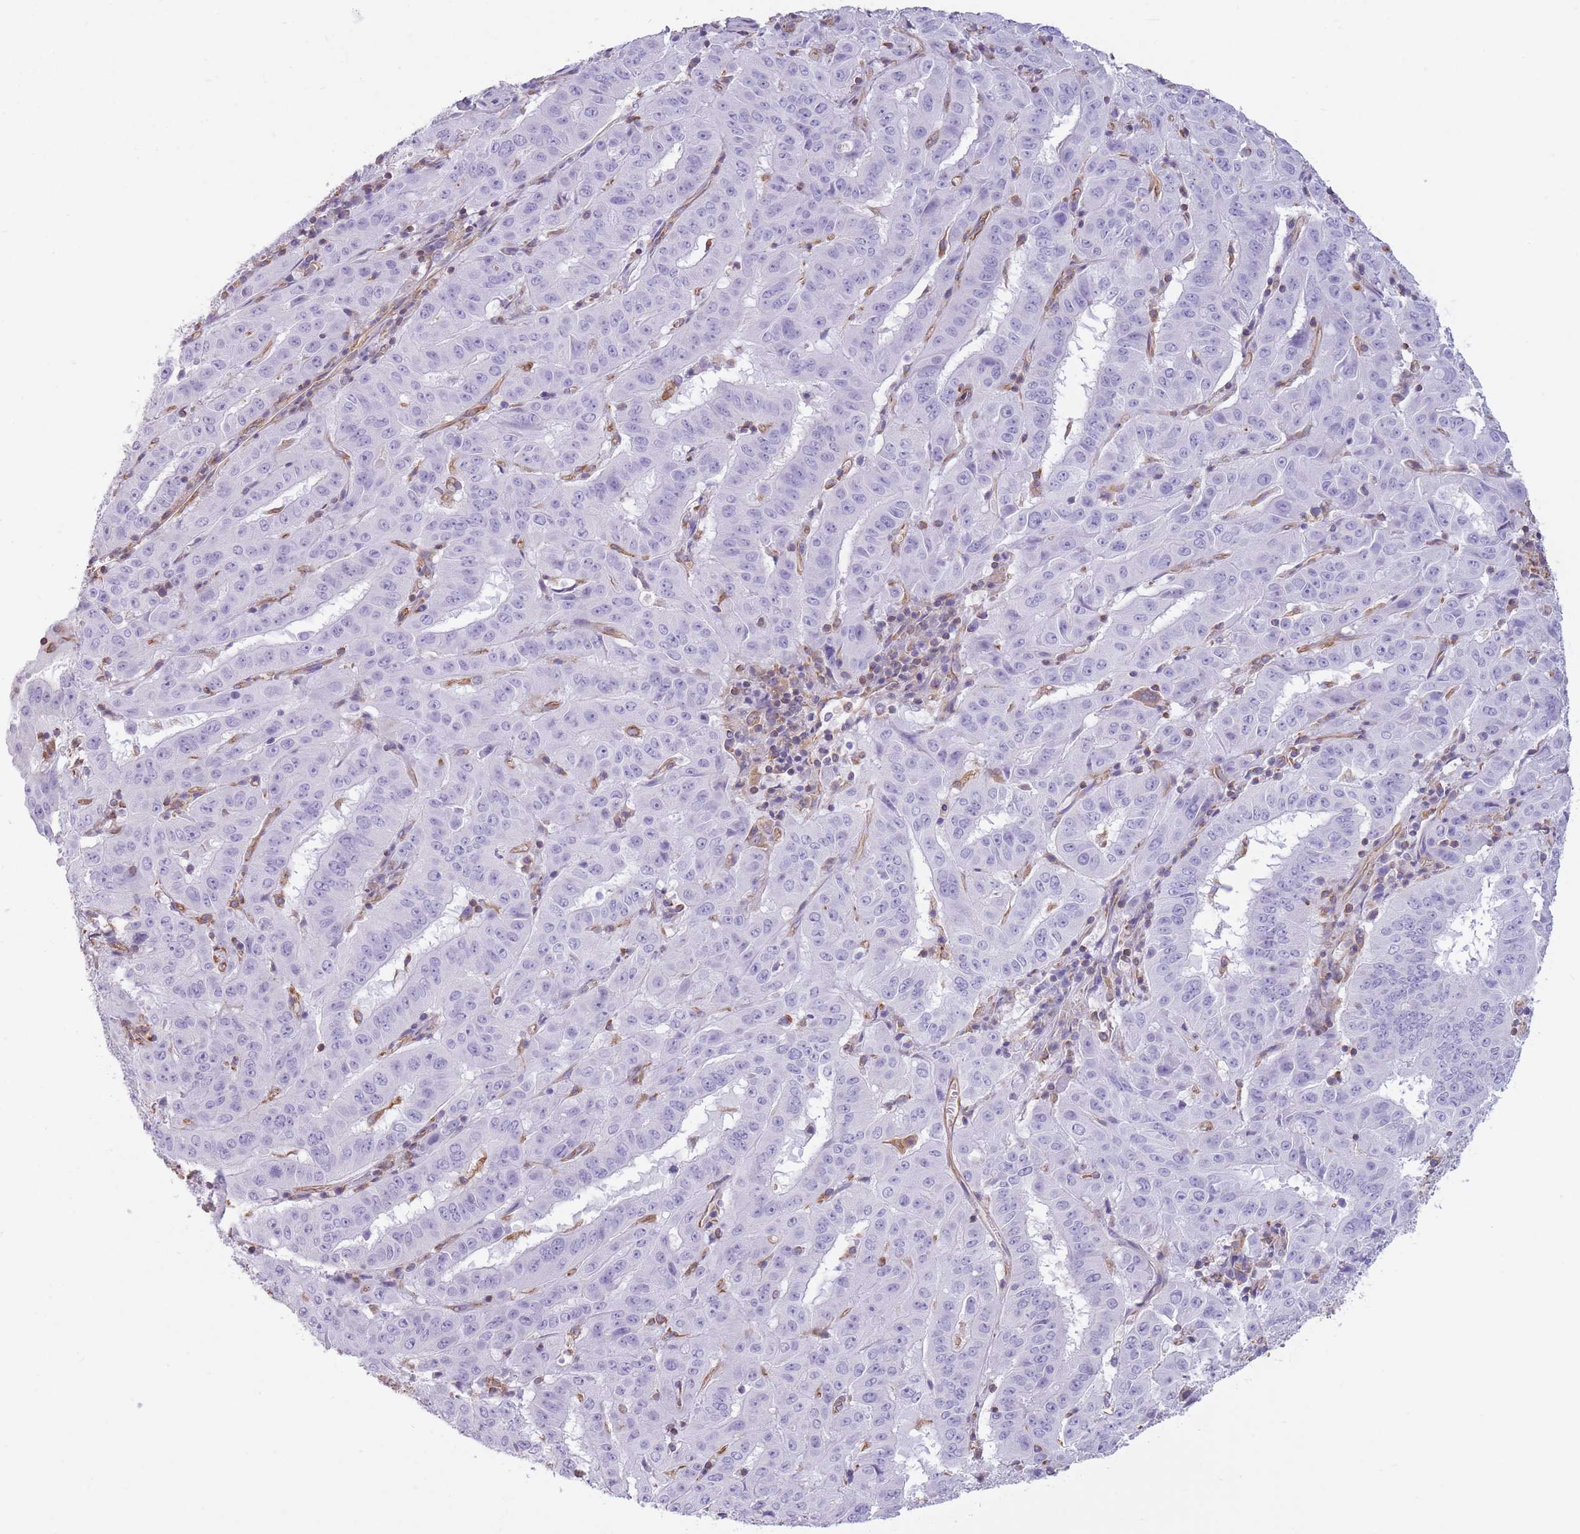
{"staining": {"intensity": "negative", "quantity": "none", "location": "none"}, "tissue": "pancreatic cancer", "cell_type": "Tumor cells", "image_type": "cancer", "snomed": [{"axis": "morphology", "description": "Adenocarcinoma, NOS"}, {"axis": "topography", "description": "Pancreas"}], "caption": "Immunohistochemical staining of pancreatic cancer (adenocarcinoma) exhibits no significant staining in tumor cells. (Stains: DAB (3,3'-diaminobenzidine) immunohistochemistry with hematoxylin counter stain, Microscopy: brightfield microscopy at high magnification).", "gene": "ADD1", "patient": {"sex": "male", "age": 63}}